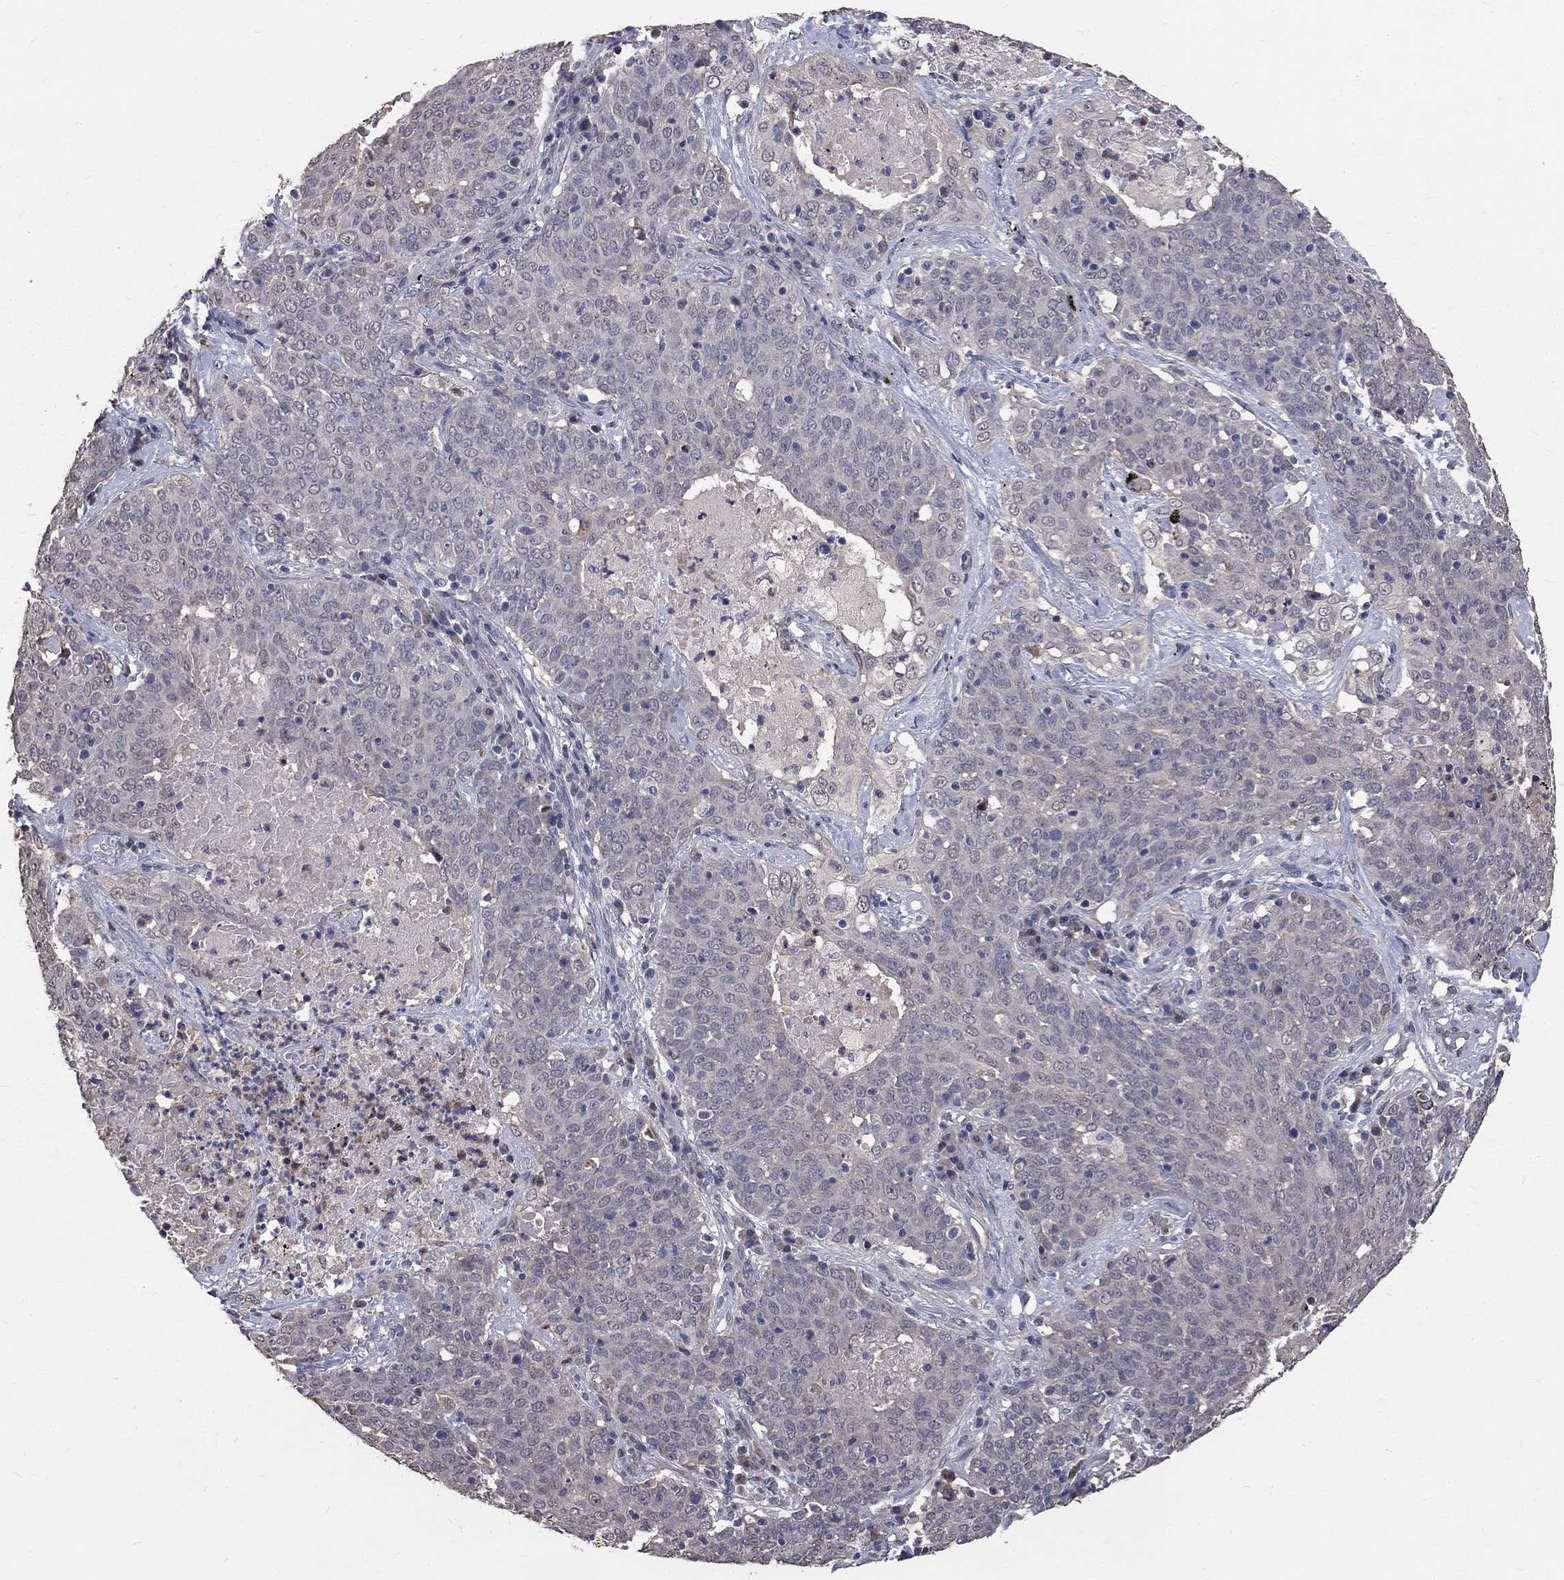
{"staining": {"intensity": "negative", "quantity": "none", "location": "none"}, "tissue": "lung cancer", "cell_type": "Tumor cells", "image_type": "cancer", "snomed": [{"axis": "morphology", "description": "Squamous cell carcinoma, NOS"}, {"axis": "topography", "description": "Lung"}], "caption": "Immunohistochemistry (IHC) micrograph of neoplastic tissue: human lung cancer stained with DAB (3,3'-diaminobenzidine) reveals no significant protein staining in tumor cells.", "gene": "CHST5", "patient": {"sex": "male", "age": 82}}